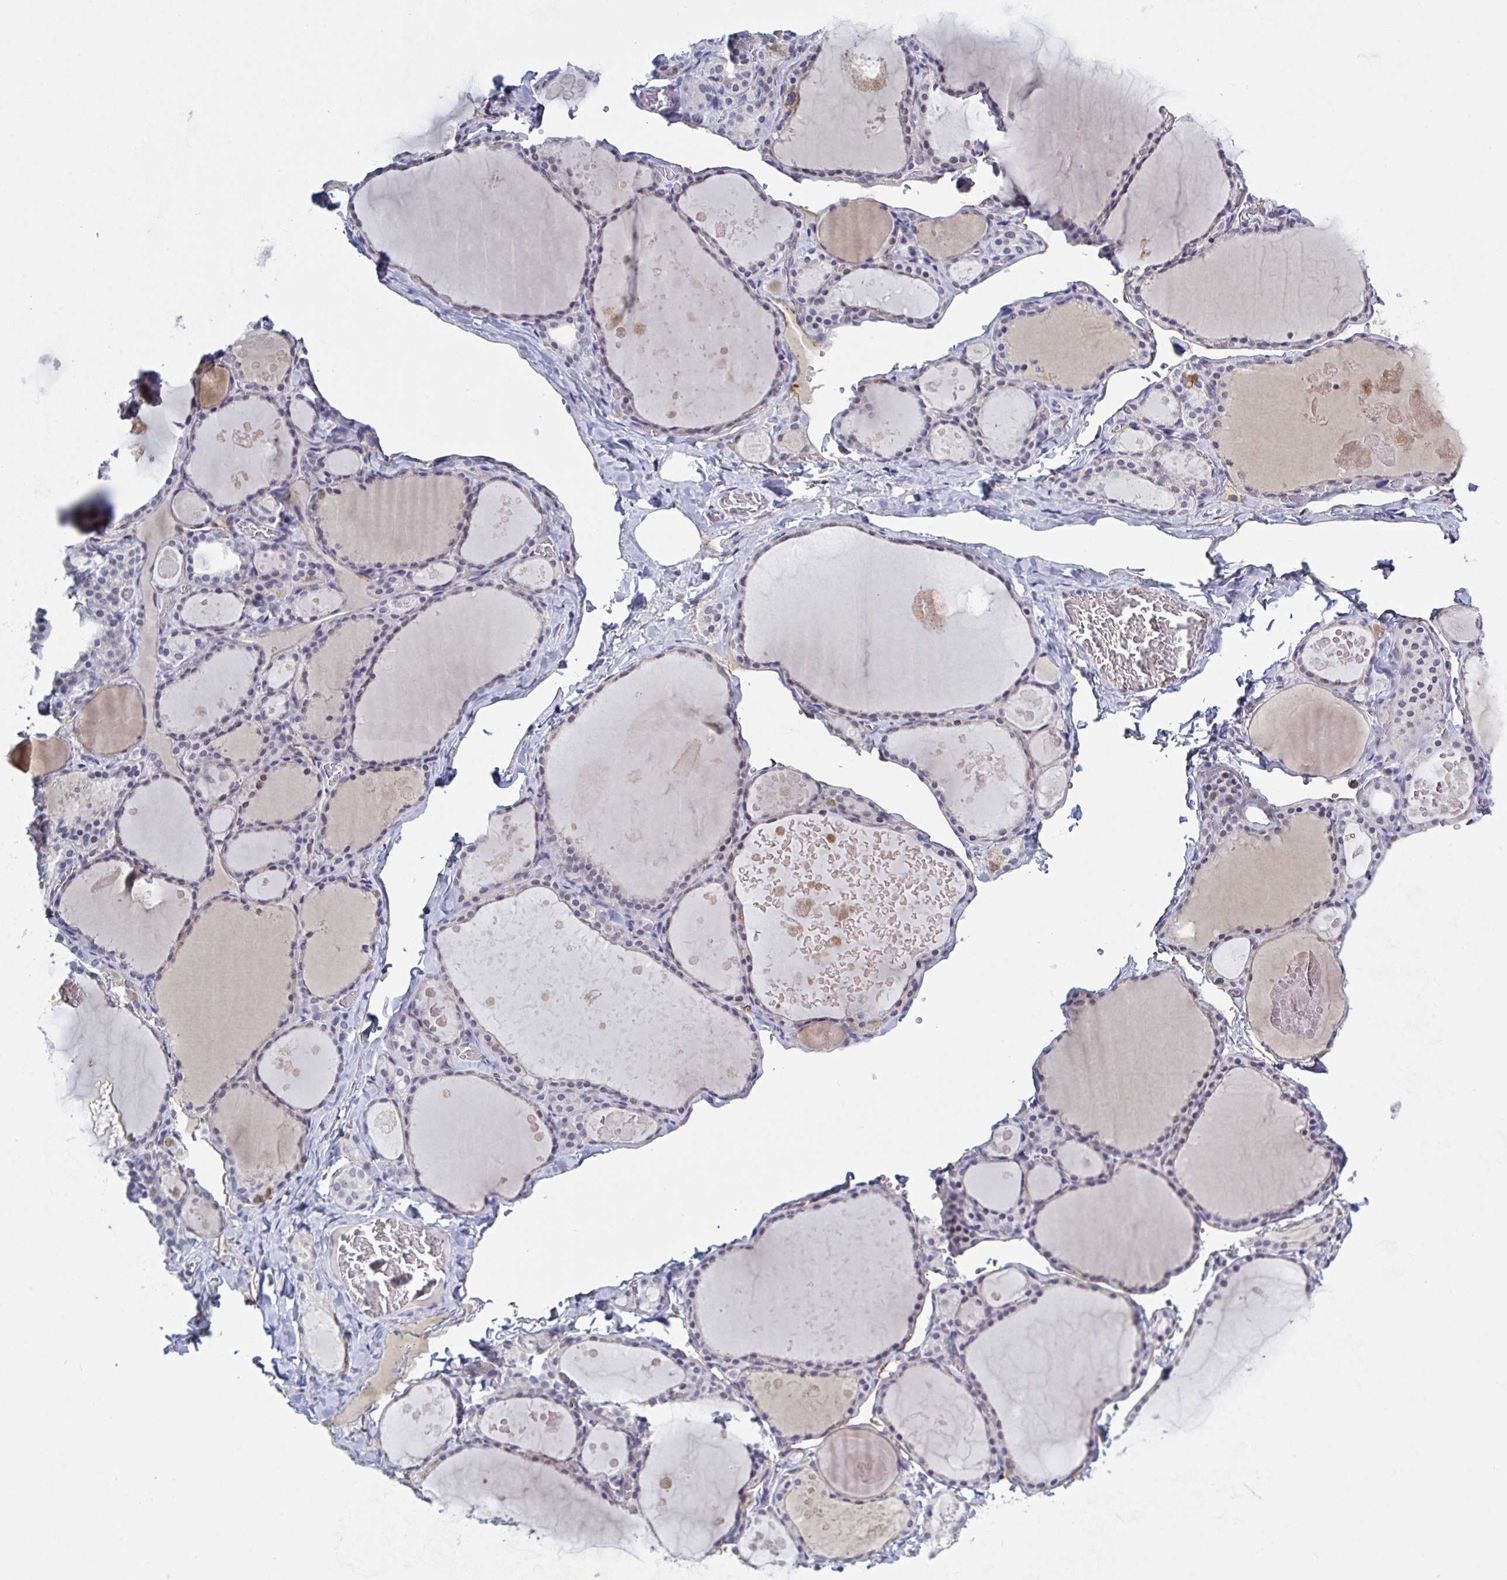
{"staining": {"intensity": "moderate", "quantity": "<25%", "location": "nuclear"}, "tissue": "thyroid gland", "cell_type": "Glandular cells", "image_type": "normal", "snomed": [{"axis": "morphology", "description": "Normal tissue, NOS"}, {"axis": "topography", "description": "Thyroid gland"}], "caption": "This image shows normal thyroid gland stained with IHC to label a protein in brown. The nuclear of glandular cells show moderate positivity for the protein. Nuclei are counter-stained blue.", "gene": "KDM4D", "patient": {"sex": "male", "age": 56}}